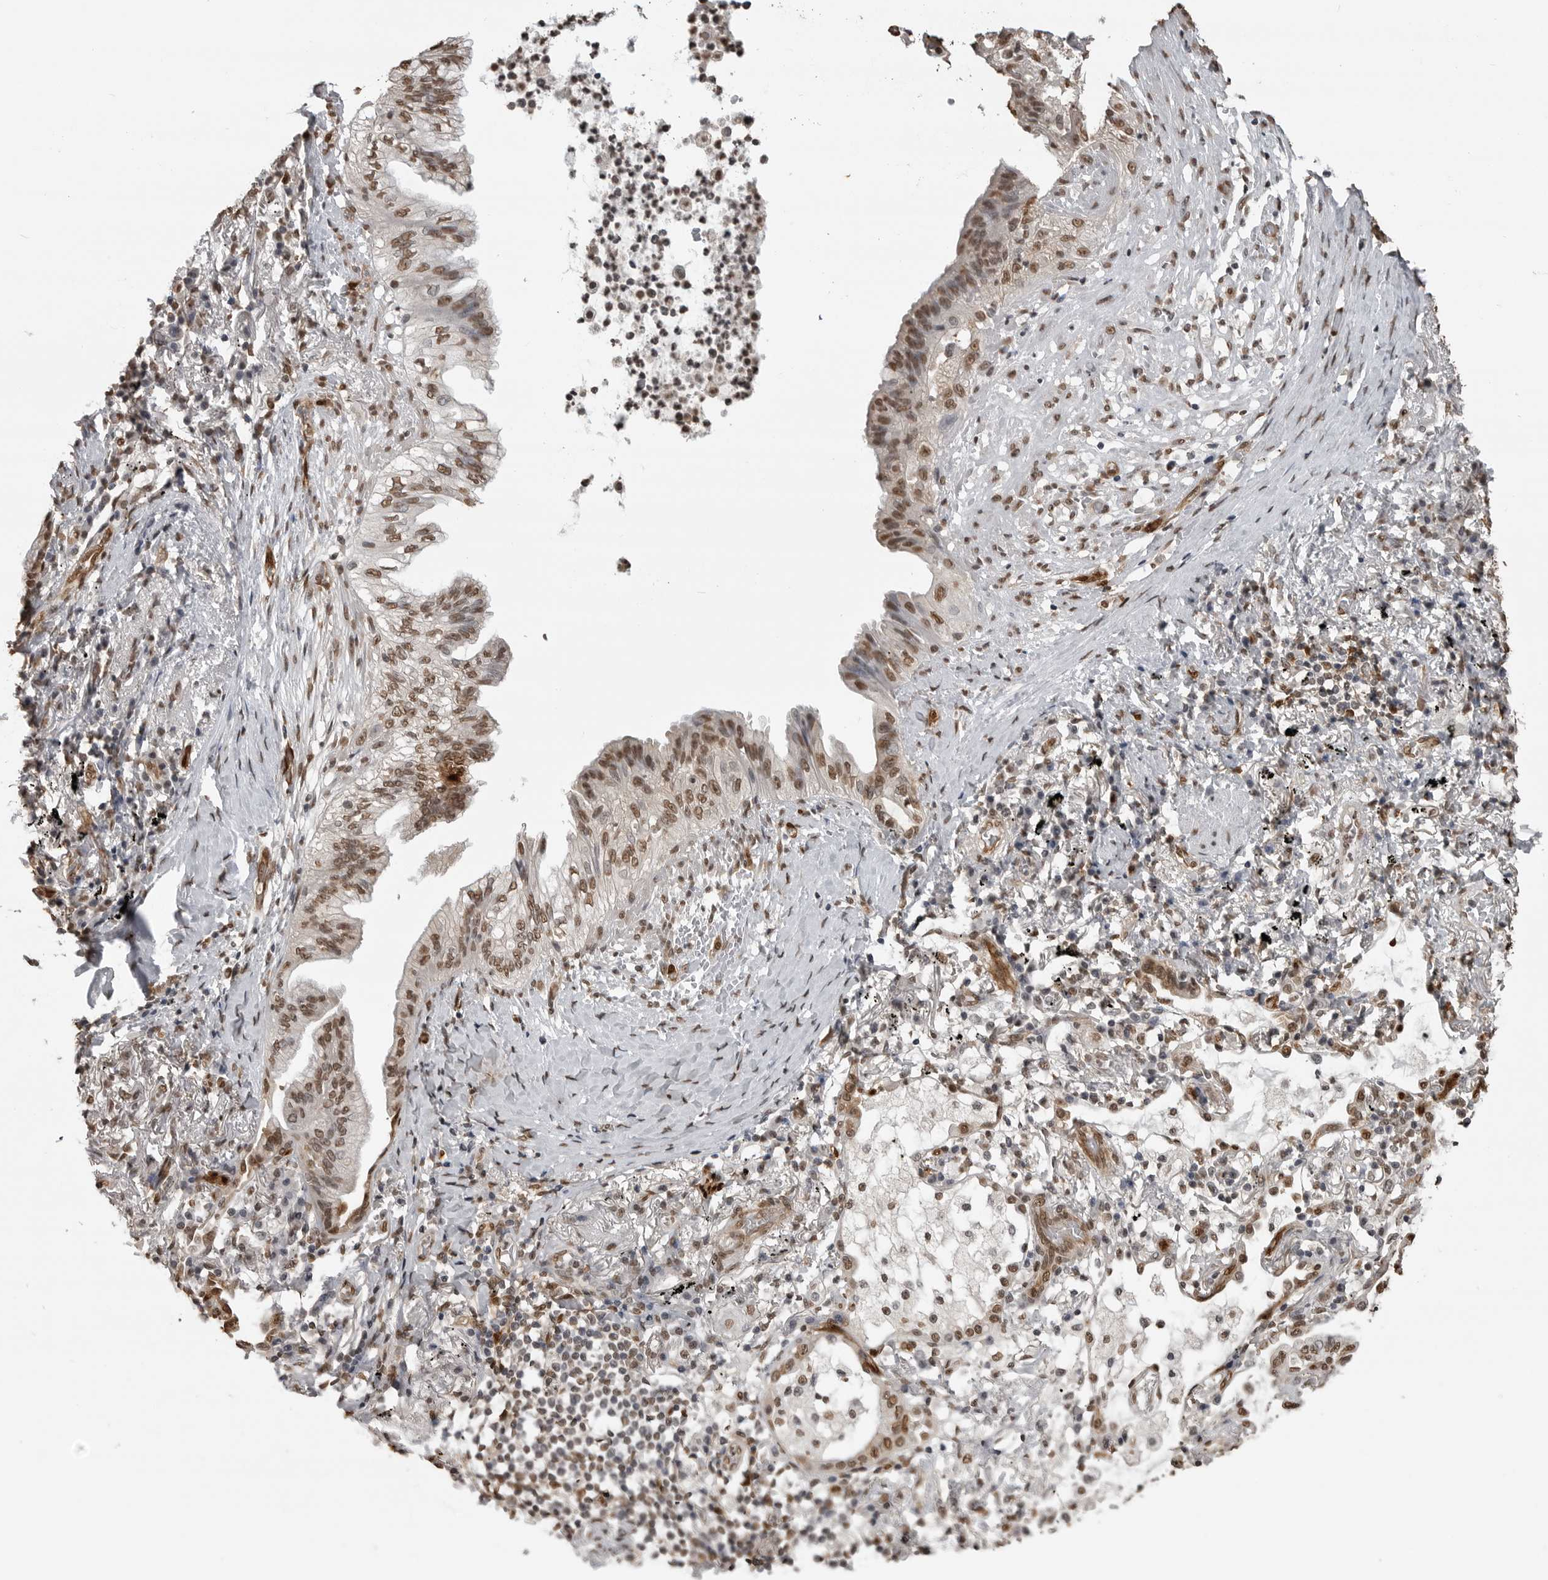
{"staining": {"intensity": "moderate", "quantity": ">75%", "location": "nuclear"}, "tissue": "lung cancer", "cell_type": "Tumor cells", "image_type": "cancer", "snomed": [{"axis": "morphology", "description": "Adenocarcinoma, NOS"}, {"axis": "topography", "description": "Lung"}], "caption": "Lung adenocarcinoma stained for a protein reveals moderate nuclear positivity in tumor cells.", "gene": "SMAD2", "patient": {"sex": "female", "age": 70}}